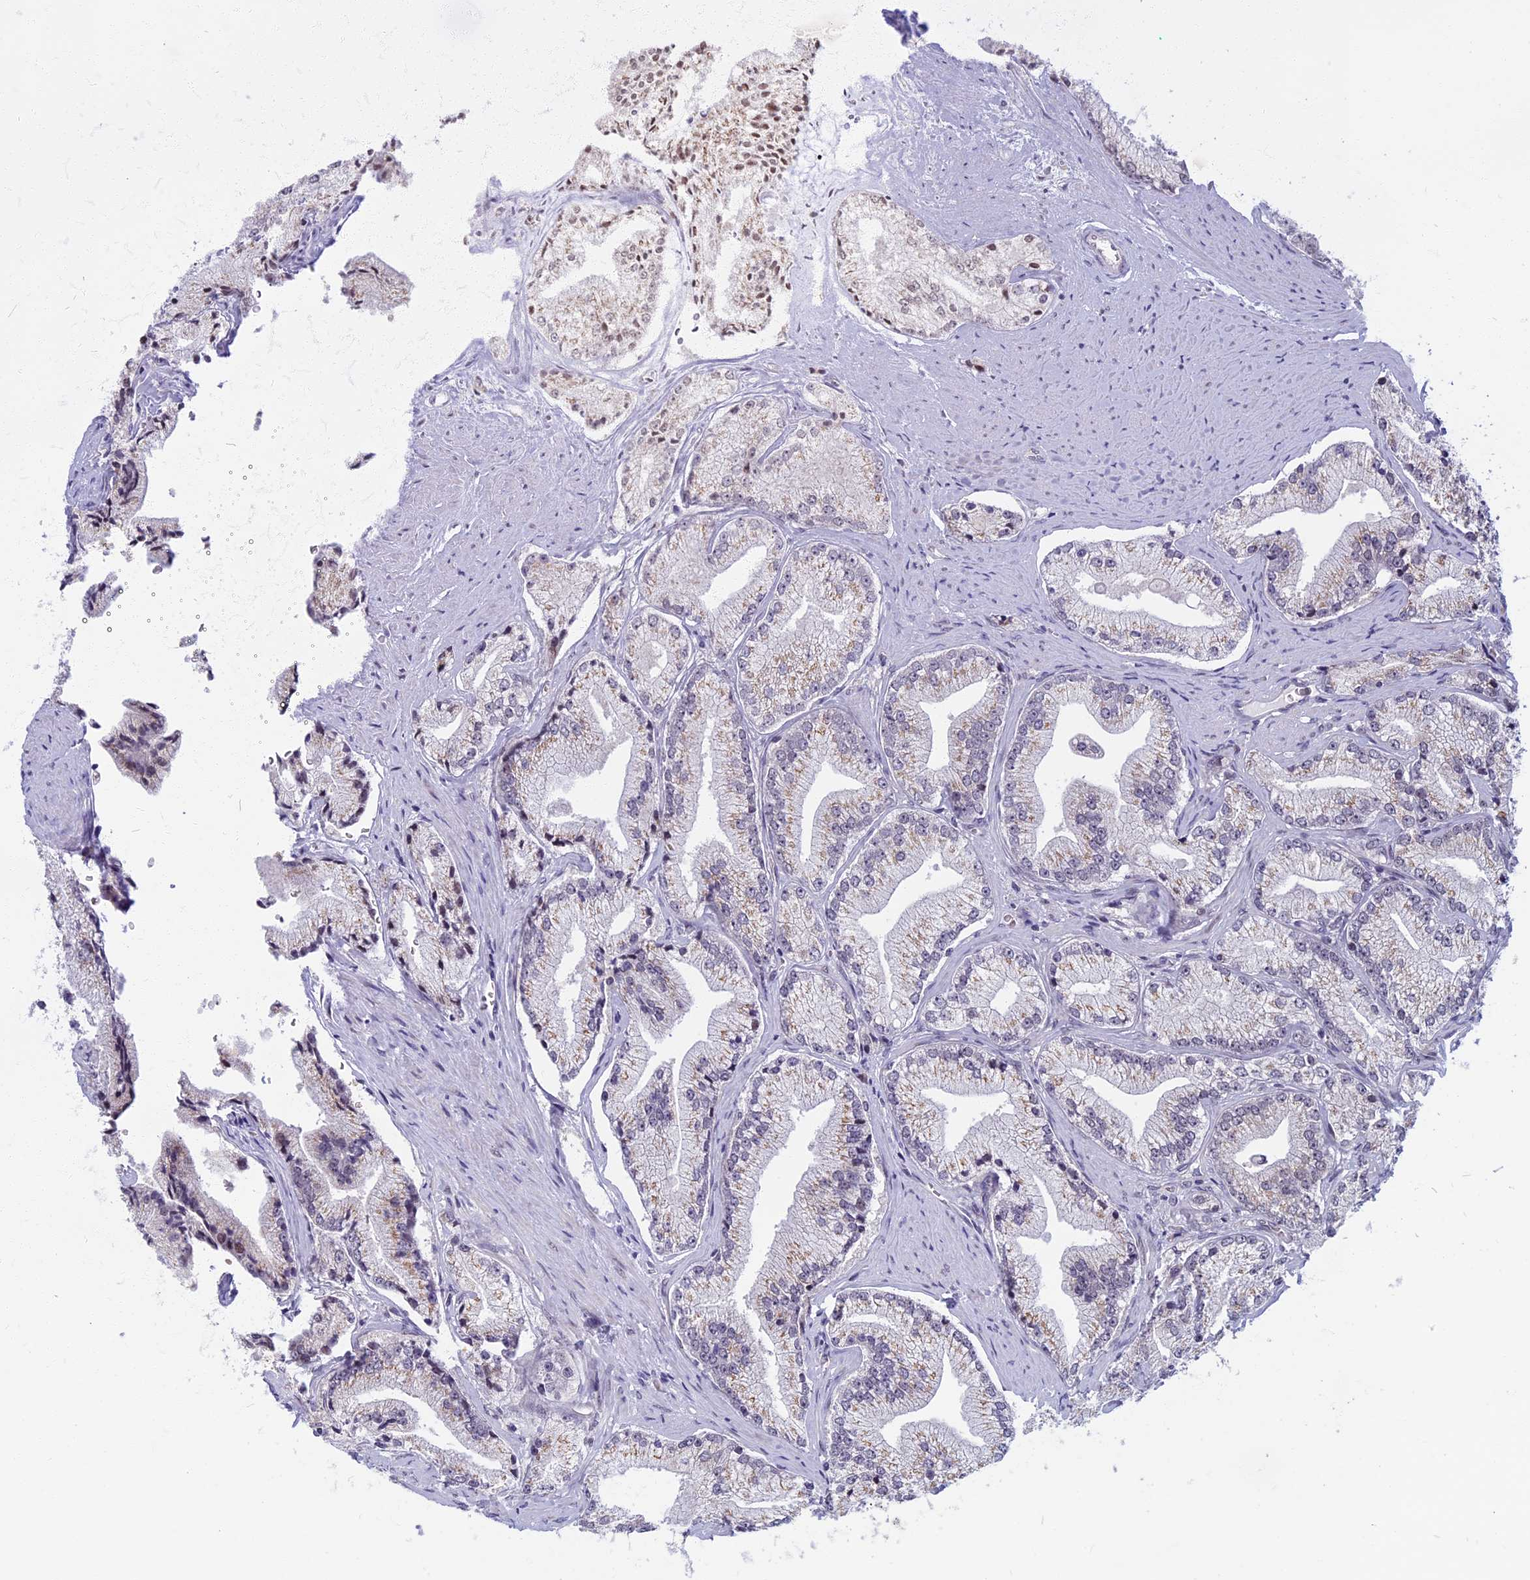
{"staining": {"intensity": "weak", "quantity": "25%-75%", "location": "cytoplasmic/membranous"}, "tissue": "prostate cancer", "cell_type": "Tumor cells", "image_type": "cancer", "snomed": [{"axis": "morphology", "description": "Adenocarcinoma, High grade"}, {"axis": "topography", "description": "Prostate"}], "caption": "This histopathology image reveals immunohistochemistry staining of prostate adenocarcinoma (high-grade), with low weak cytoplasmic/membranous positivity in about 25%-75% of tumor cells.", "gene": "CCDC113", "patient": {"sex": "male", "age": 67}}